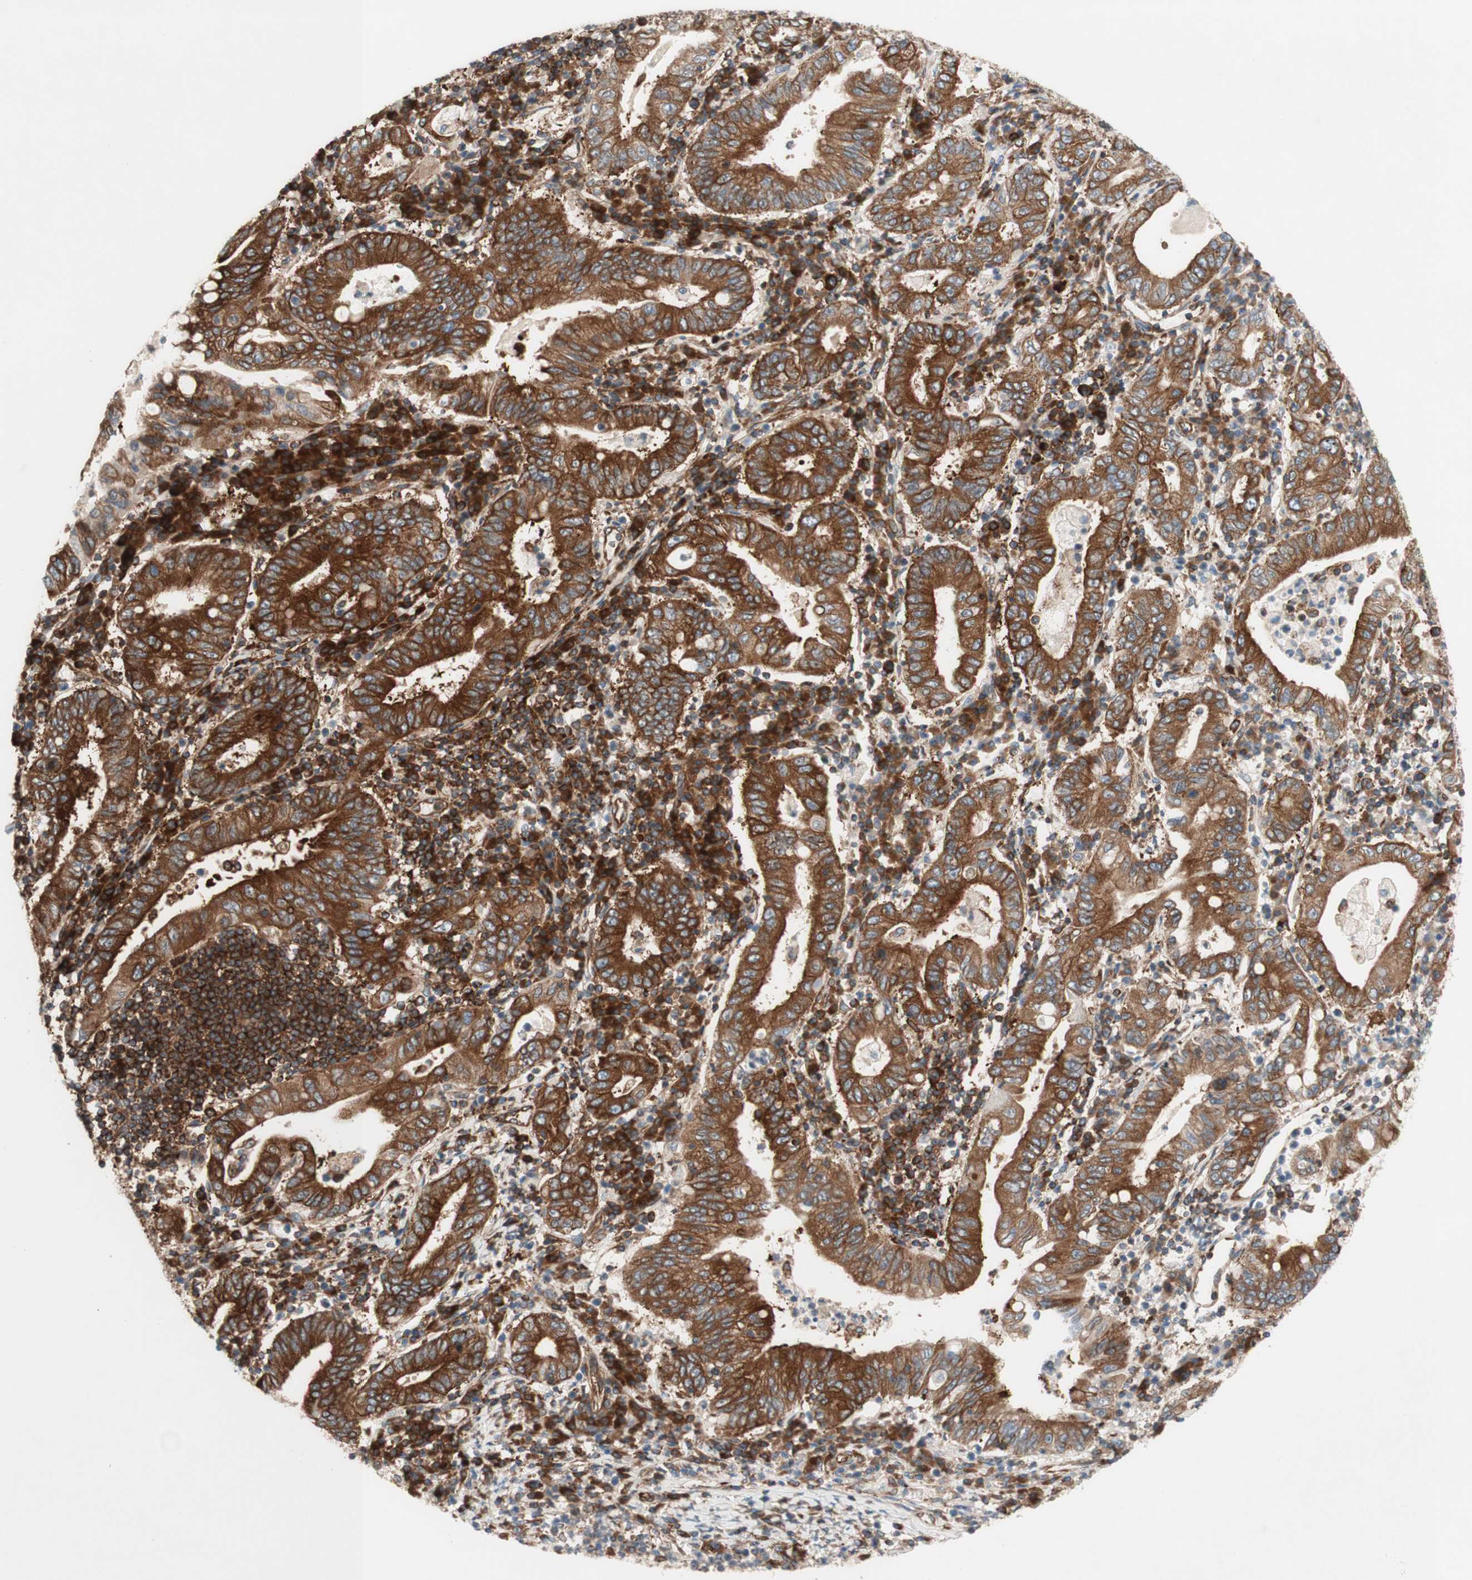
{"staining": {"intensity": "strong", "quantity": ">75%", "location": "cytoplasmic/membranous"}, "tissue": "stomach cancer", "cell_type": "Tumor cells", "image_type": "cancer", "snomed": [{"axis": "morphology", "description": "Normal tissue, NOS"}, {"axis": "morphology", "description": "Adenocarcinoma, NOS"}, {"axis": "topography", "description": "Esophagus"}, {"axis": "topography", "description": "Stomach, upper"}, {"axis": "topography", "description": "Peripheral nerve tissue"}], "caption": "Protein staining of stomach adenocarcinoma tissue displays strong cytoplasmic/membranous staining in approximately >75% of tumor cells.", "gene": "CCN4", "patient": {"sex": "male", "age": 62}}